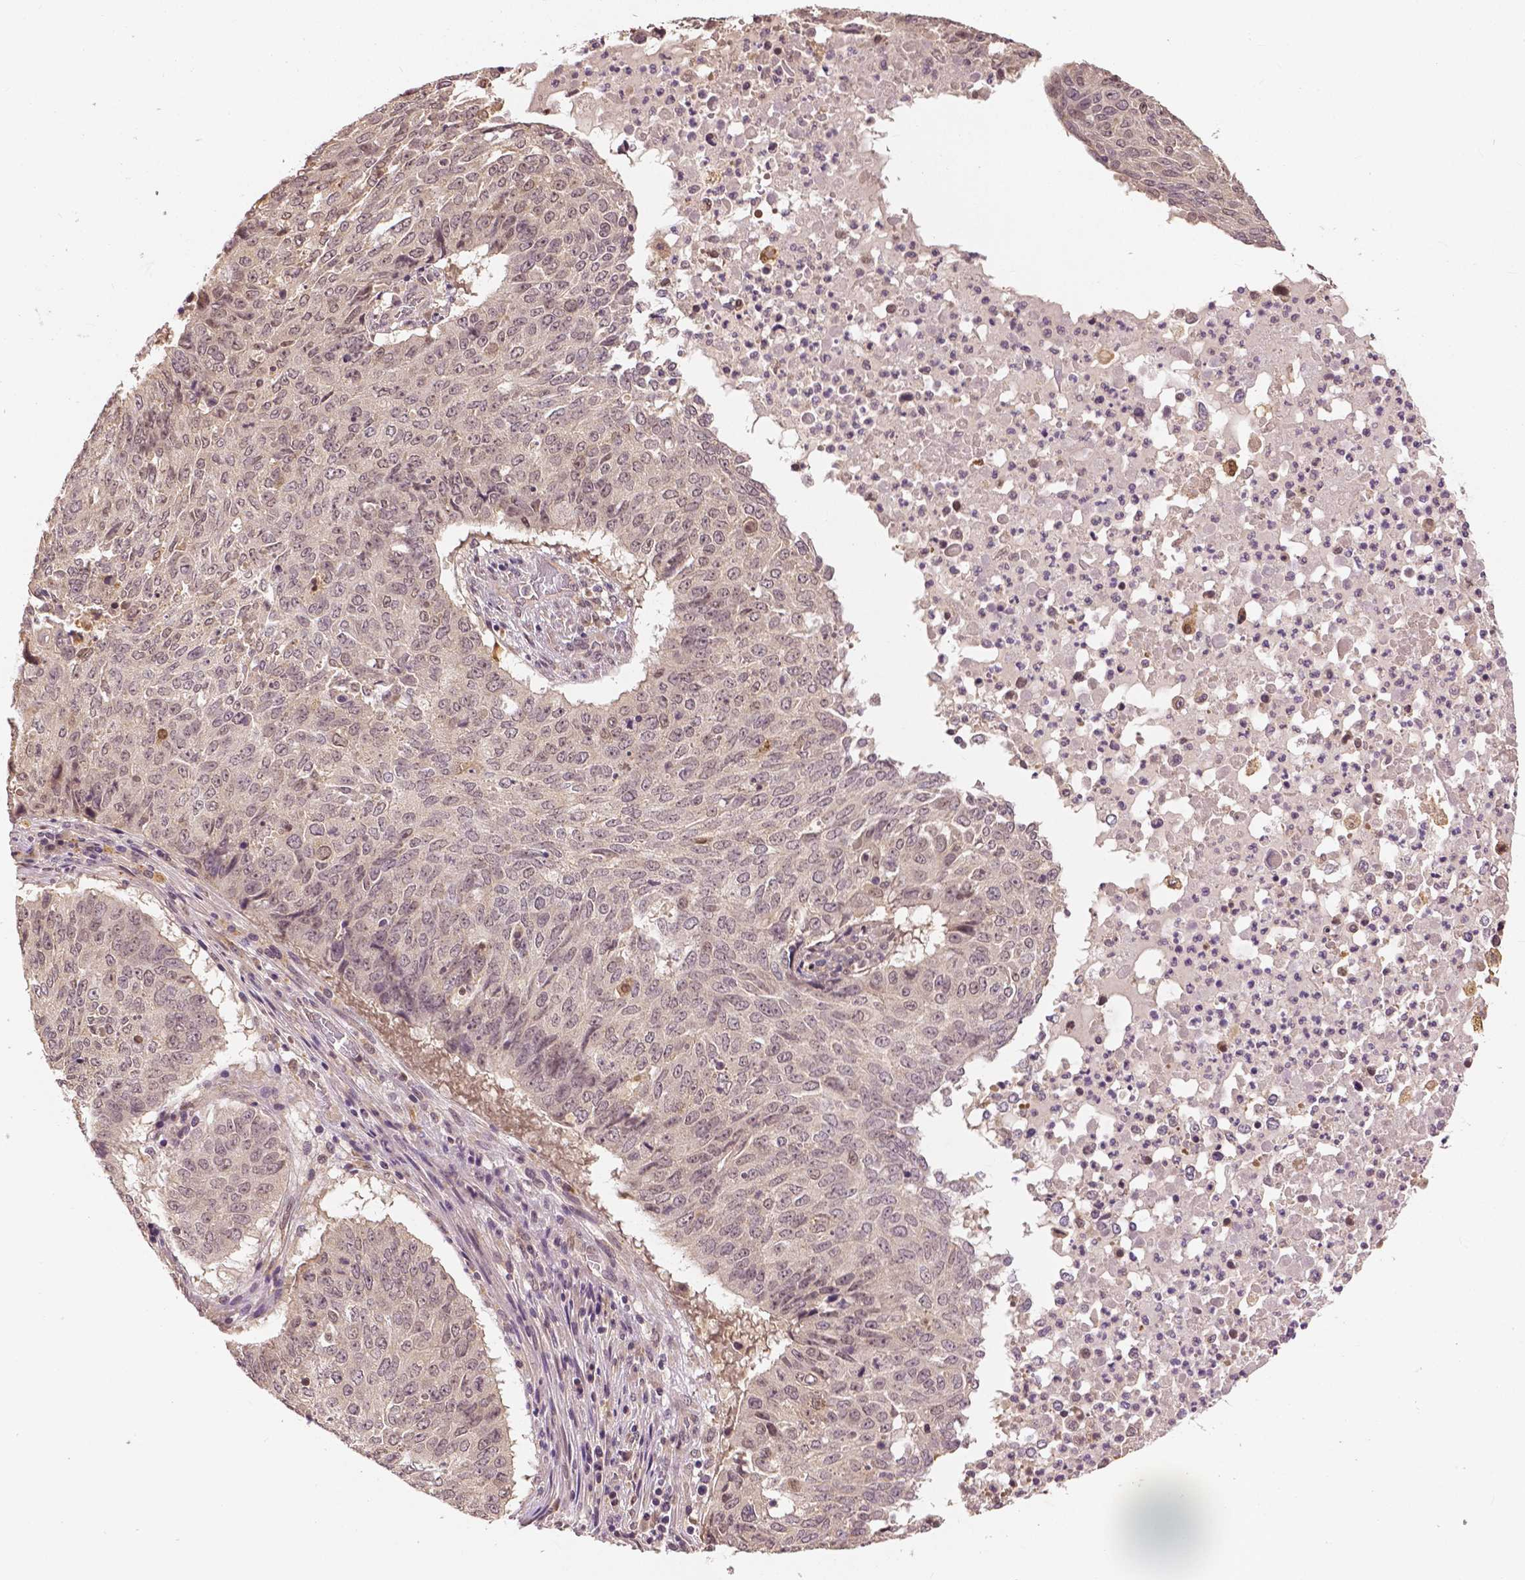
{"staining": {"intensity": "weak", "quantity": "<25%", "location": "nuclear"}, "tissue": "lung cancer", "cell_type": "Tumor cells", "image_type": "cancer", "snomed": [{"axis": "morphology", "description": "Normal tissue, NOS"}, {"axis": "morphology", "description": "Squamous cell carcinoma, NOS"}, {"axis": "topography", "description": "Bronchus"}, {"axis": "topography", "description": "Lung"}], "caption": "There is no significant expression in tumor cells of lung squamous cell carcinoma.", "gene": "MAP1LC3B", "patient": {"sex": "male", "age": 64}}